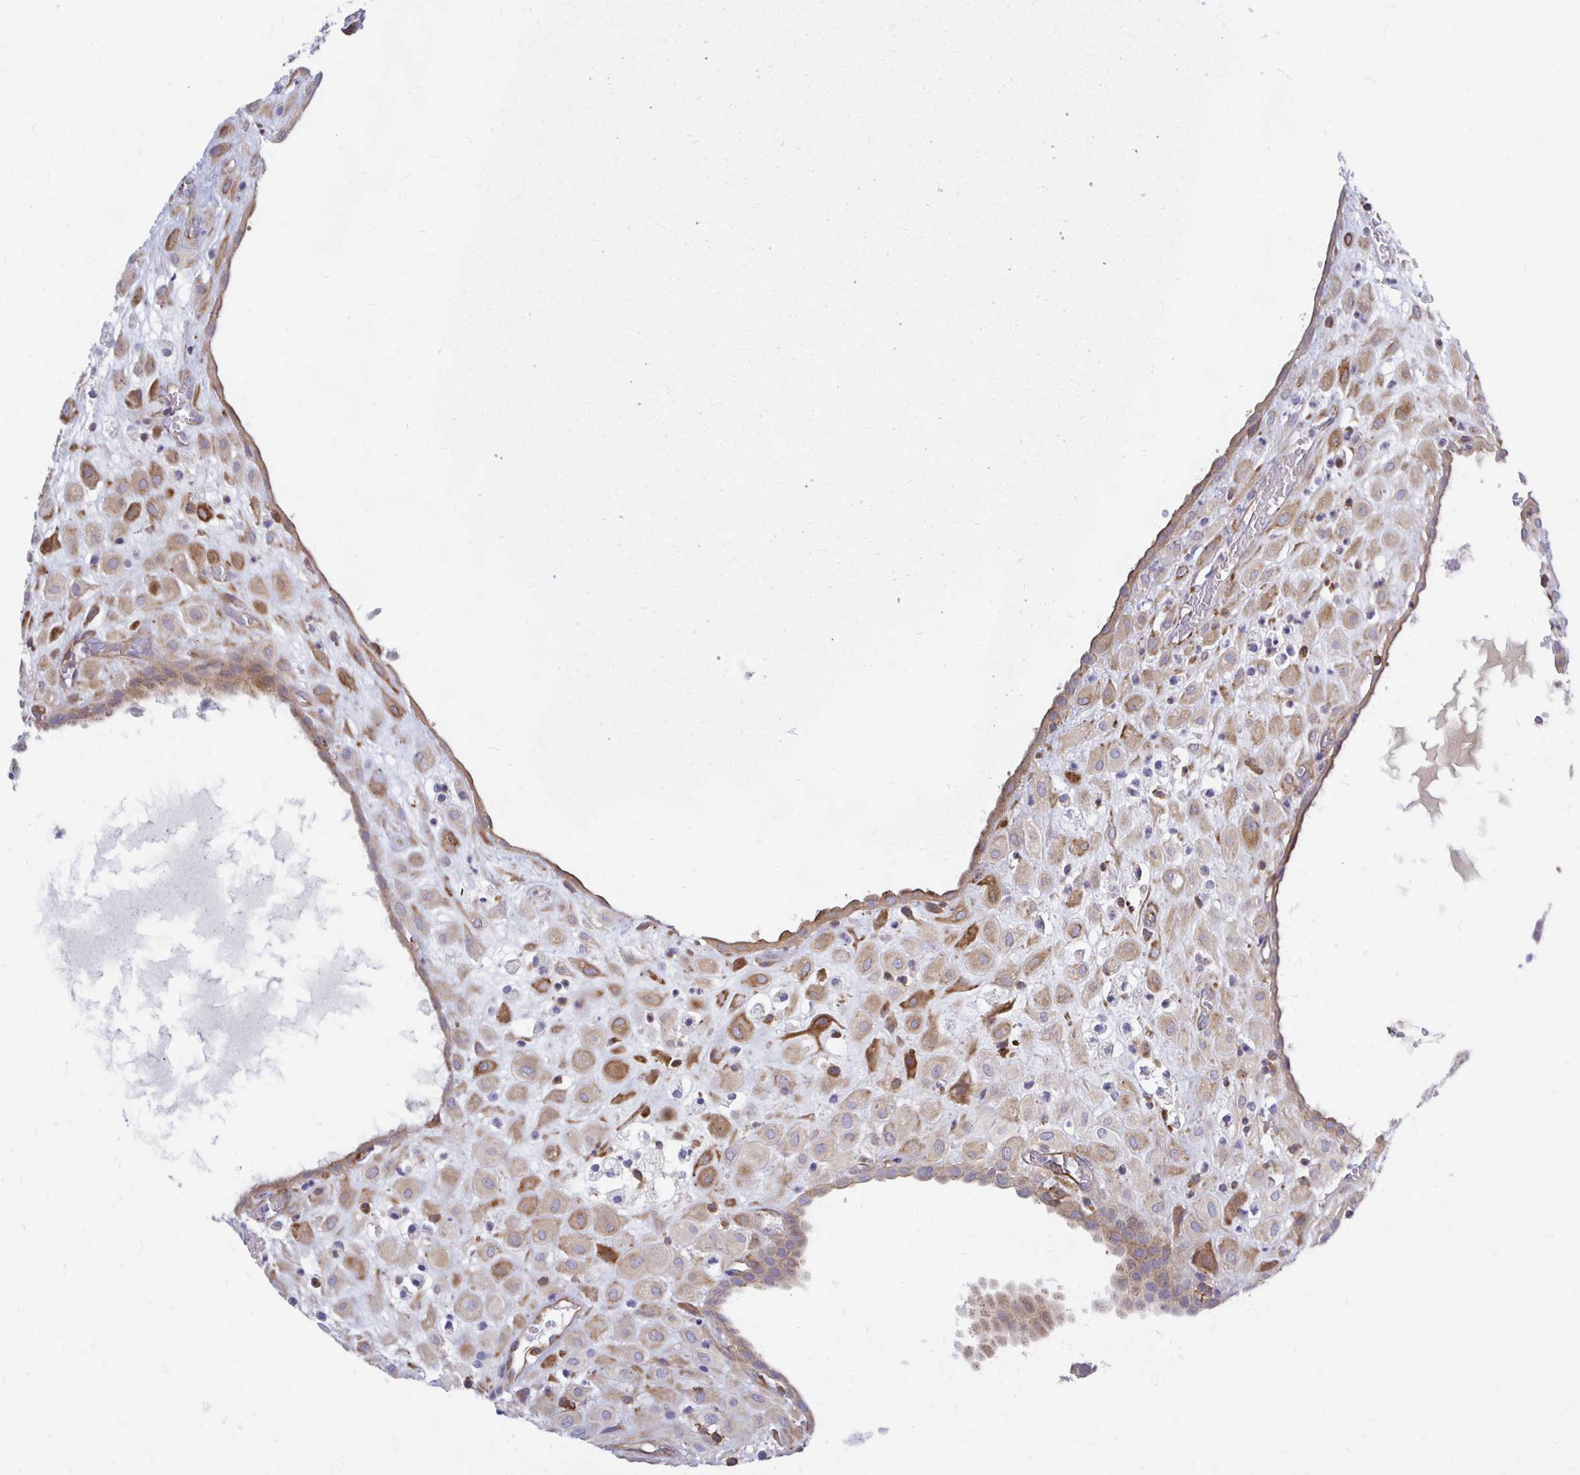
{"staining": {"intensity": "moderate", "quantity": ">75%", "location": "cytoplasmic/membranous"}, "tissue": "placenta", "cell_type": "Decidual cells", "image_type": "normal", "snomed": [{"axis": "morphology", "description": "Normal tissue, NOS"}, {"axis": "topography", "description": "Placenta"}], "caption": "High-magnification brightfield microscopy of normal placenta stained with DAB (3,3'-diaminobenzidine) (brown) and counterstained with hematoxylin (blue). decidual cells exhibit moderate cytoplasmic/membranous positivity is identified in approximately>75% of cells.", "gene": "CTPS1", "patient": {"sex": "female", "age": 24}}